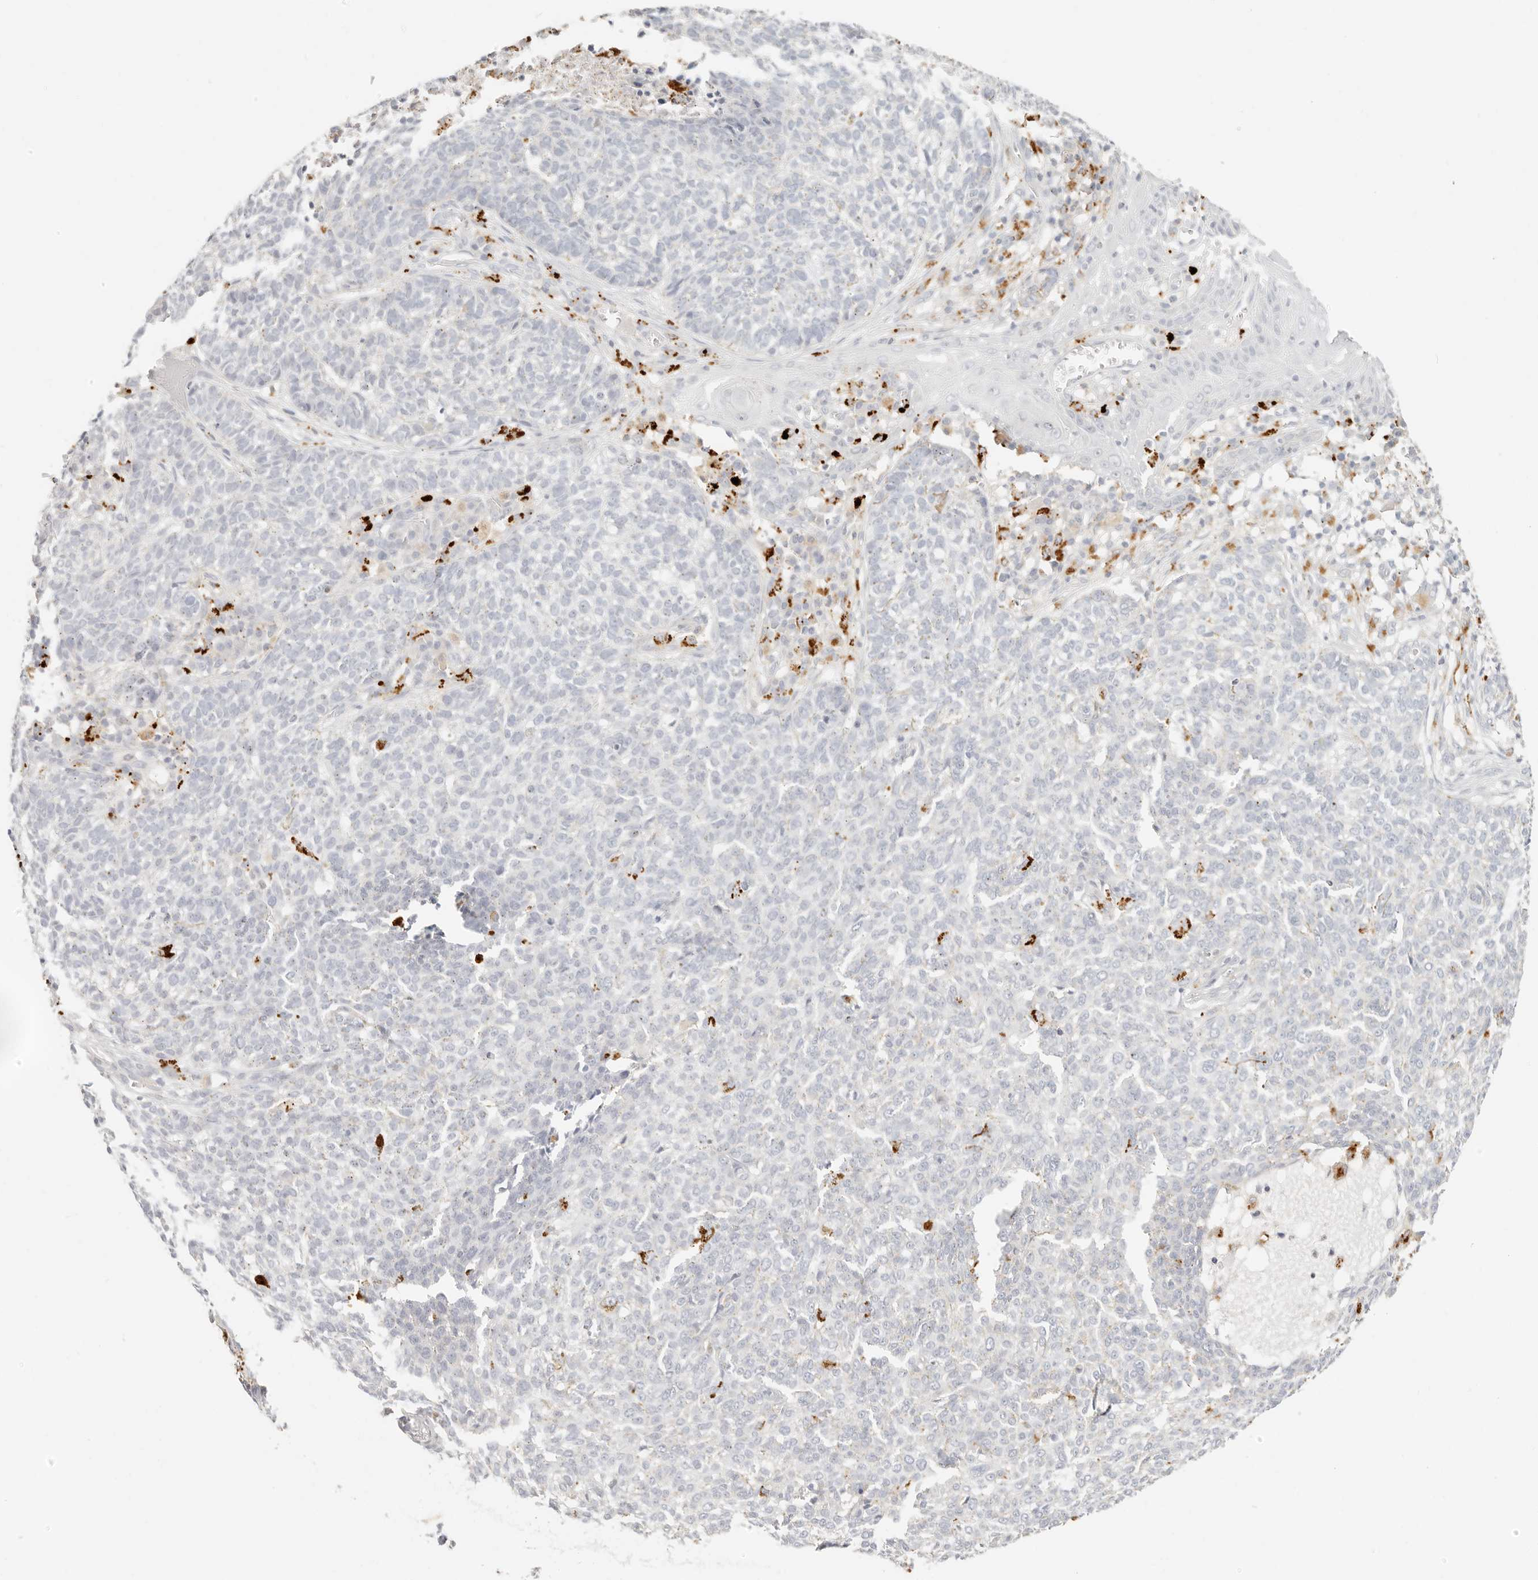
{"staining": {"intensity": "negative", "quantity": "none", "location": "none"}, "tissue": "skin cancer", "cell_type": "Tumor cells", "image_type": "cancer", "snomed": [{"axis": "morphology", "description": "Basal cell carcinoma"}, {"axis": "topography", "description": "Skin"}], "caption": "The IHC micrograph has no significant staining in tumor cells of basal cell carcinoma (skin) tissue. (DAB IHC with hematoxylin counter stain).", "gene": "RNASET2", "patient": {"sex": "male", "age": 85}}